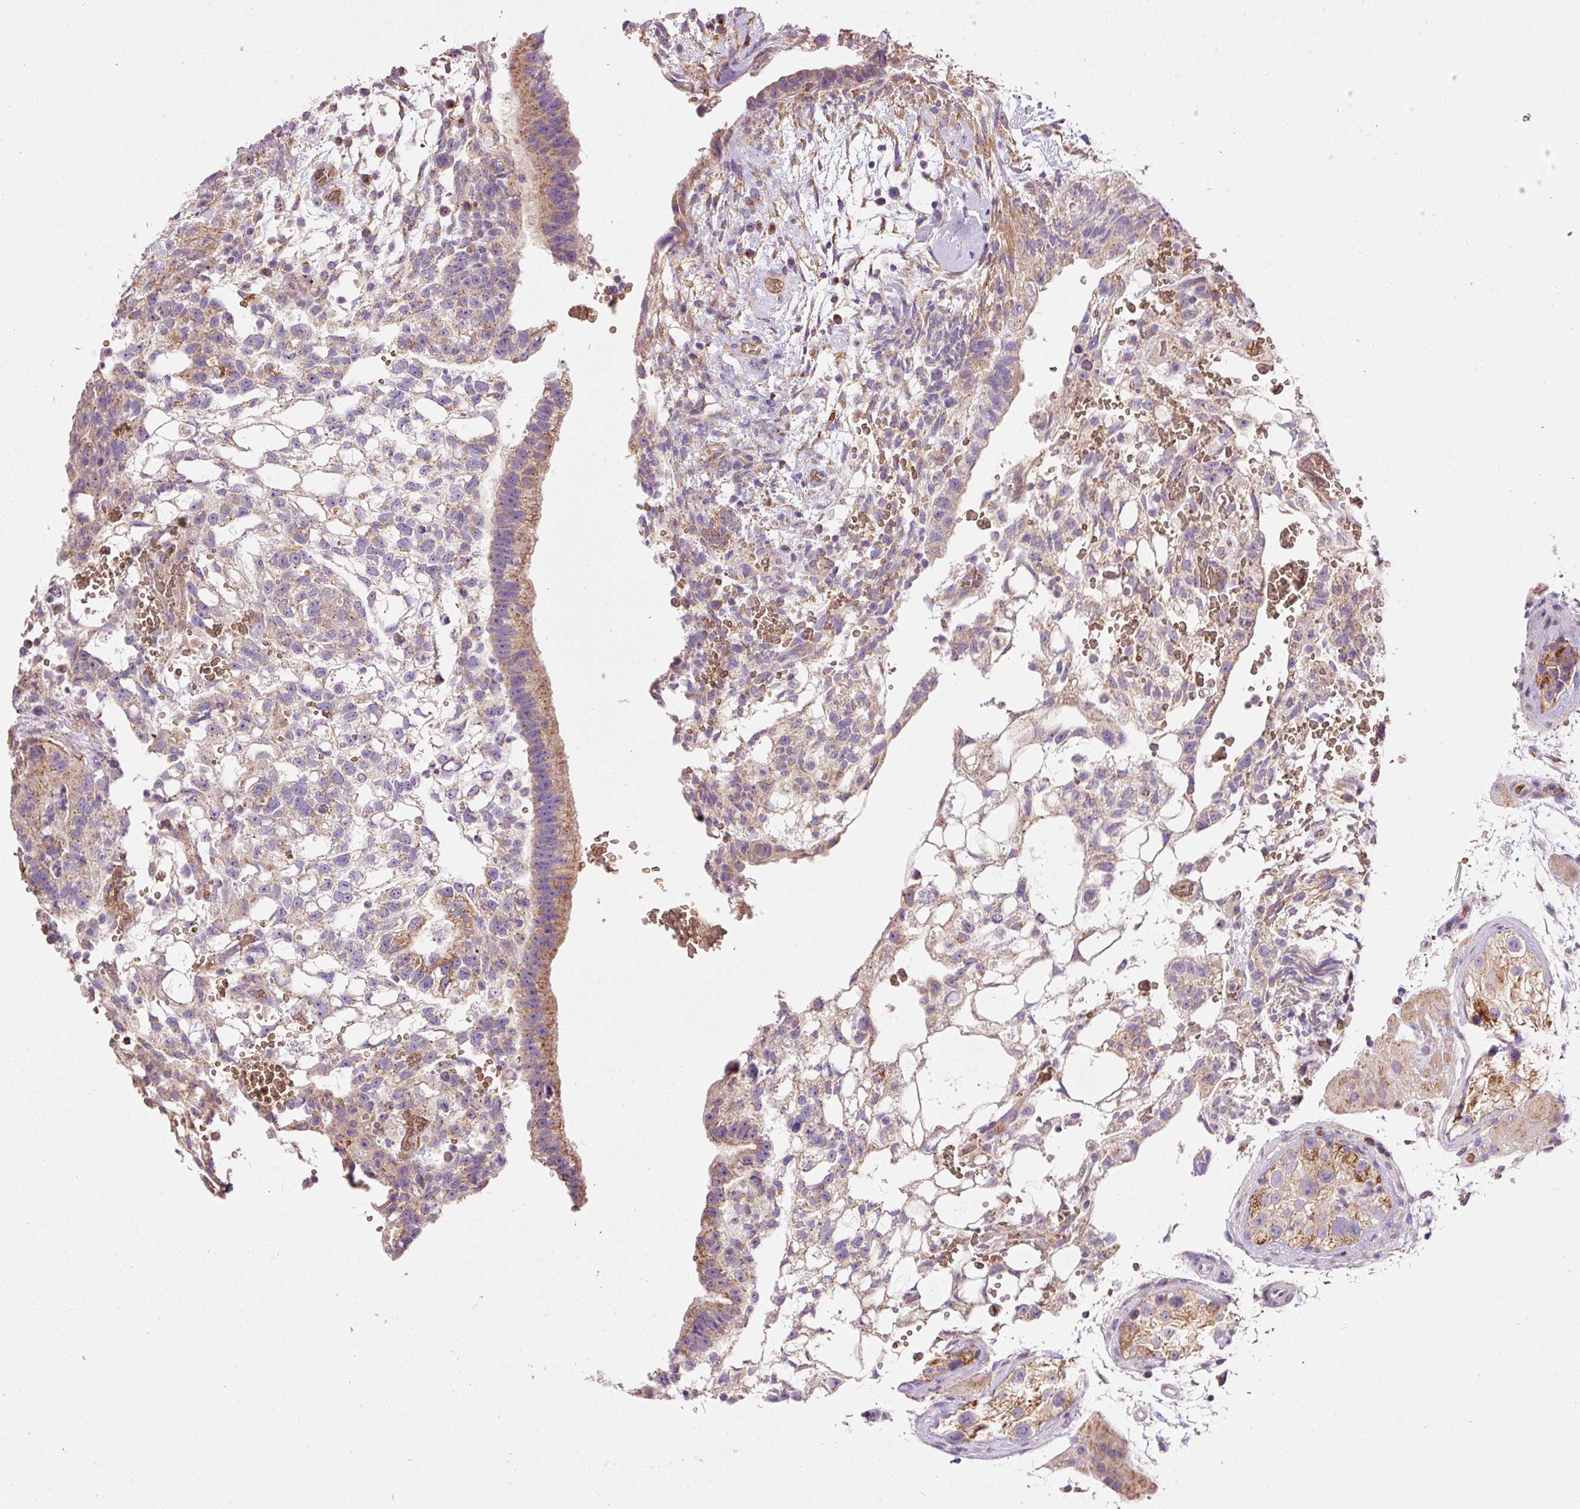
{"staining": {"intensity": "moderate", "quantity": "<25%", "location": "cytoplasmic/membranous"}, "tissue": "testis cancer", "cell_type": "Tumor cells", "image_type": "cancer", "snomed": [{"axis": "morphology", "description": "Normal tissue, NOS"}, {"axis": "morphology", "description": "Carcinoma, Embryonal, NOS"}, {"axis": "topography", "description": "Testis"}], "caption": "Protein expression analysis of testis cancer (embryonal carcinoma) shows moderate cytoplasmic/membranous expression in approximately <25% of tumor cells.", "gene": "PRRC2A", "patient": {"sex": "male", "age": 32}}